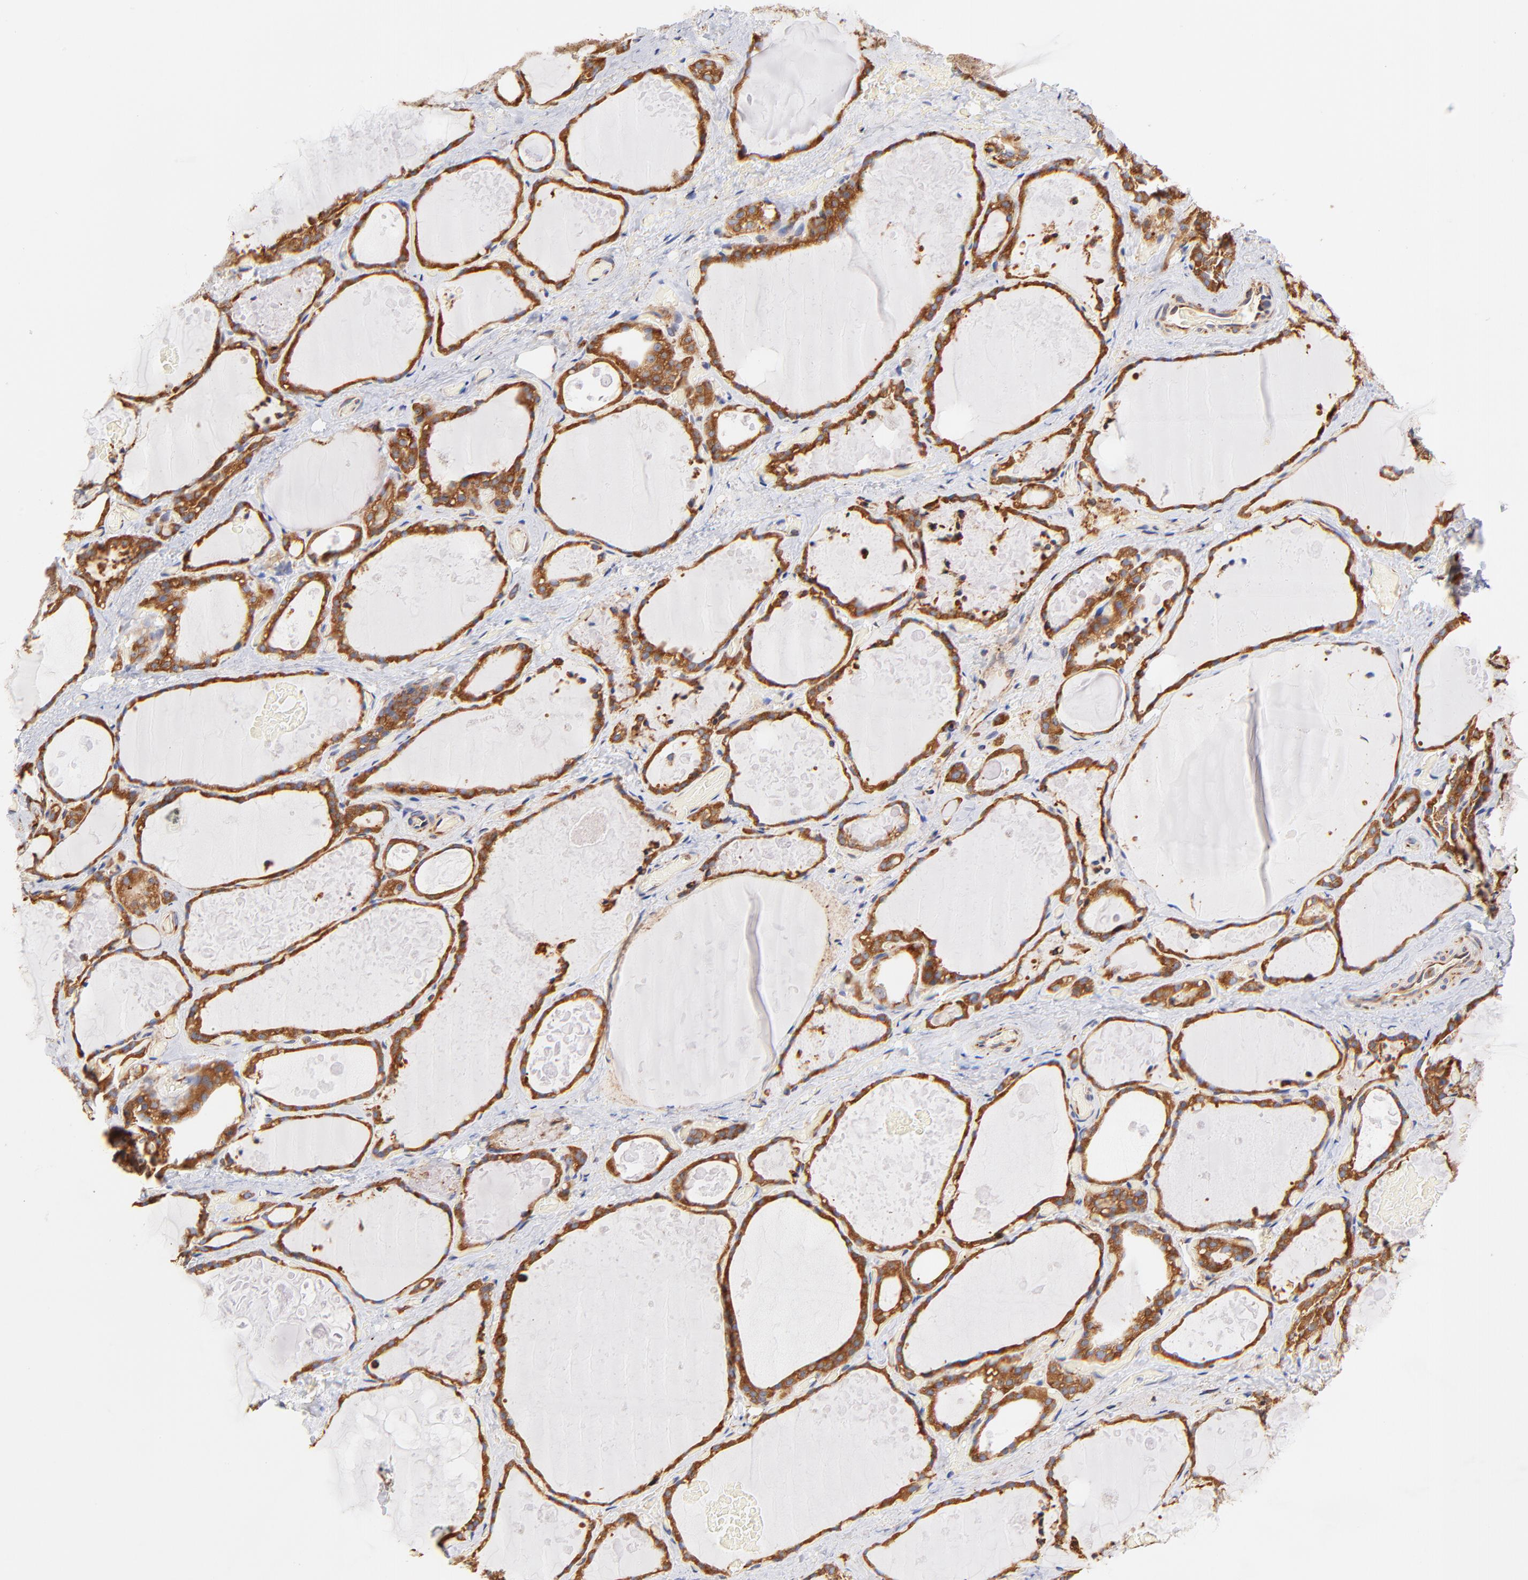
{"staining": {"intensity": "strong", "quantity": ">75%", "location": "cytoplasmic/membranous"}, "tissue": "thyroid gland", "cell_type": "Glandular cells", "image_type": "normal", "snomed": [{"axis": "morphology", "description": "Normal tissue, NOS"}, {"axis": "topography", "description": "Thyroid gland"}], "caption": "Strong cytoplasmic/membranous expression for a protein is present in about >75% of glandular cells of unremarkable thyroid gland using immunohistochemistry.", "gene": "RPL27", "patient": {"sex": "male", "age": 61}}